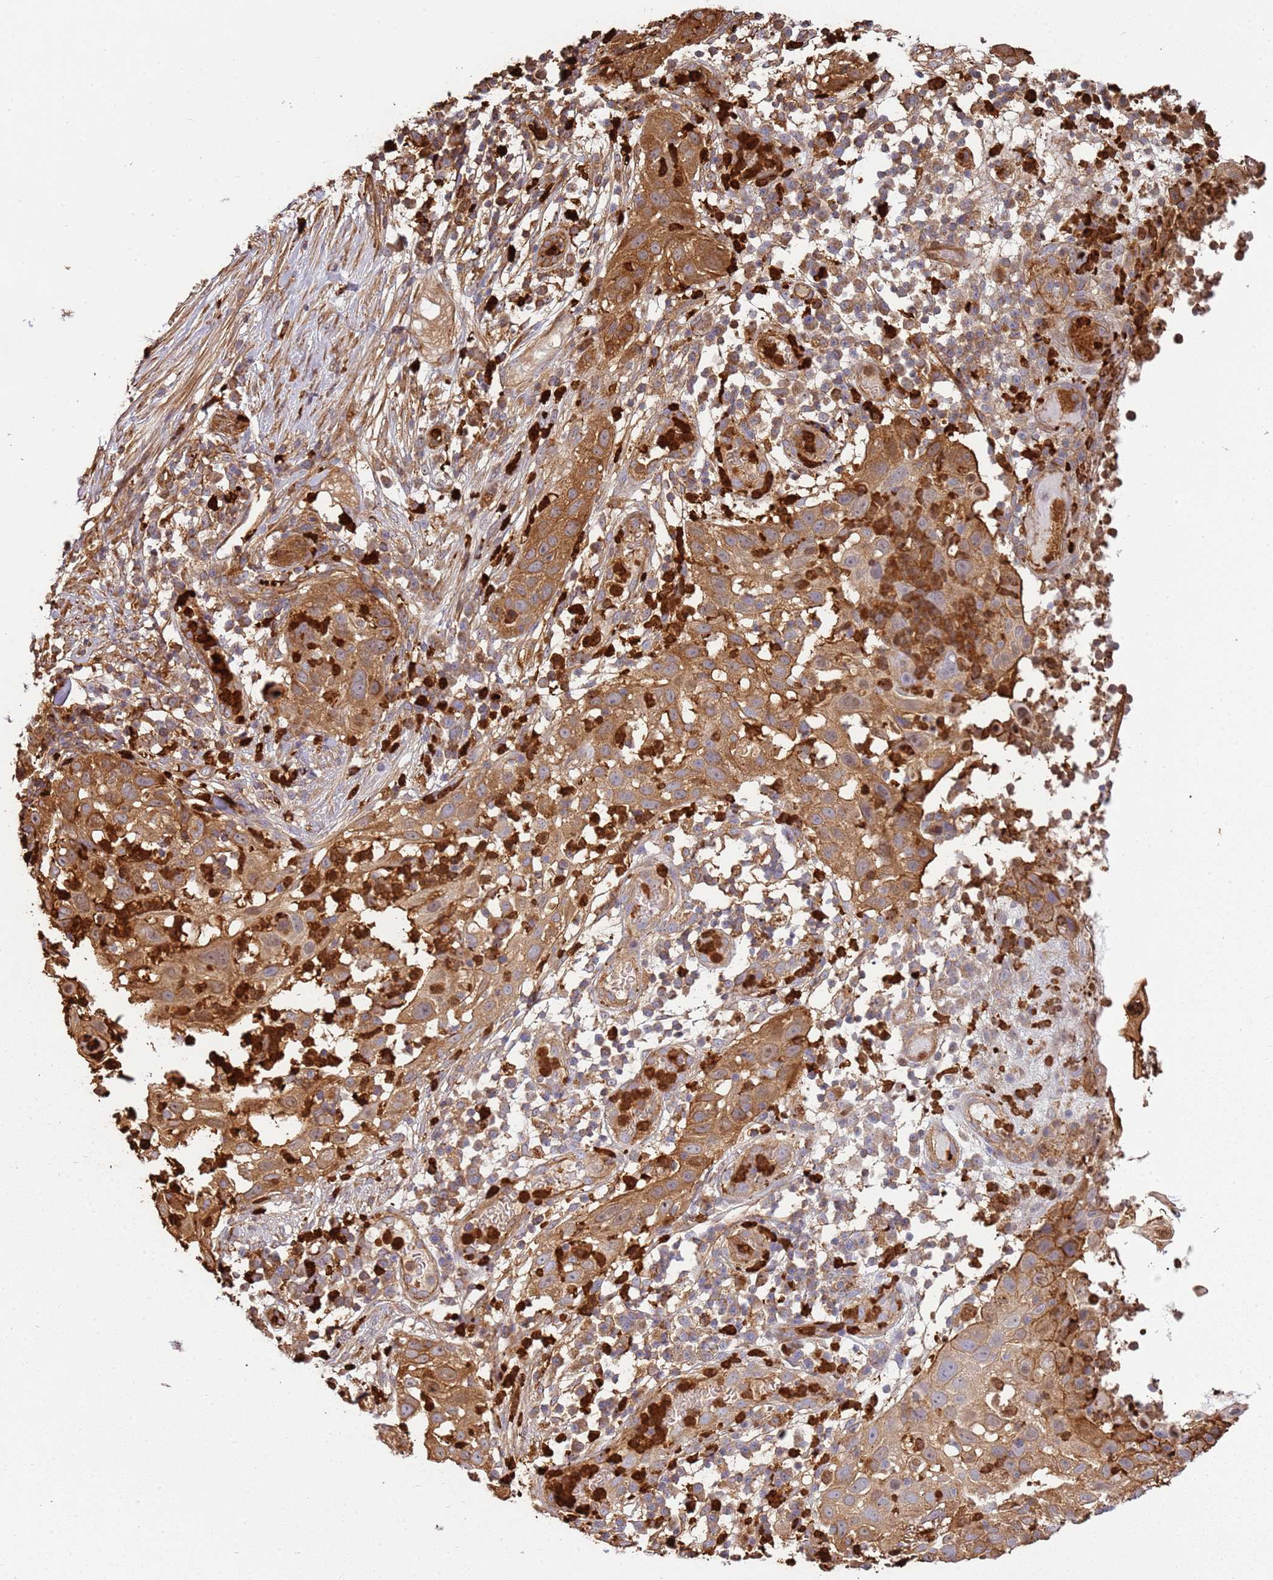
{"staining": {"intensity": "moderate", "quantity": ">75%", "location": "cytoplasmic/membranous"}, "tissue": "skin cancer", "cell_type": "Tumor cells", "image_type": "cancer", "snomed": [{"axis": "morphology", "description": "Squamous cell carcinoma, NOS"}, {"axis": "topography", "description": "Skin"}], "caption": "Immunohistochemical staining of human skin cancer (squamous cell carcinoma) demonstrates medium levels of moderate cytoplasmic/membranous staining in about >75% of tumor cells.", "gene": "NDUFAF4", "patient": {"sex": "female", "age": 44}}